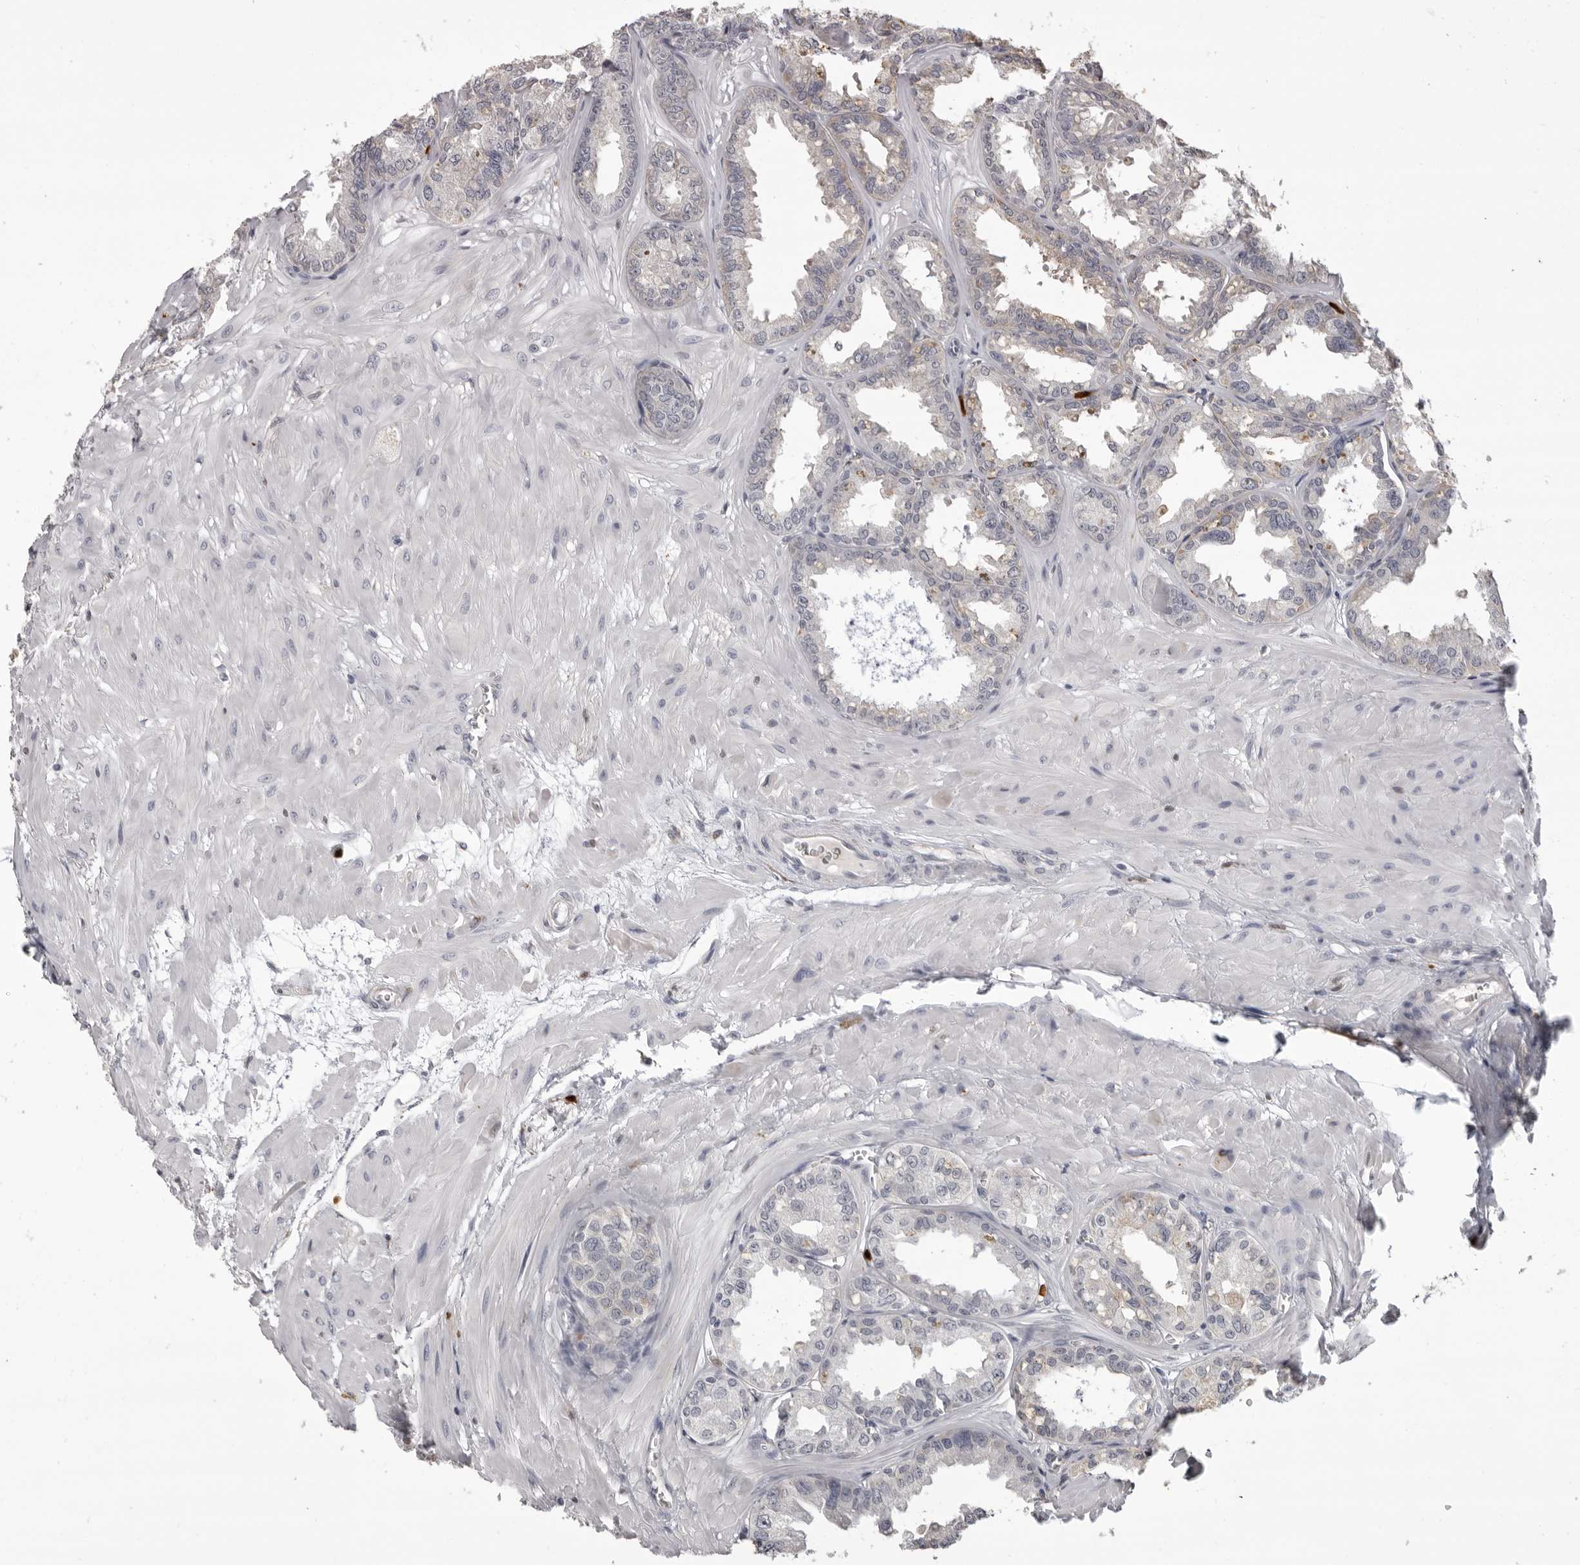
{"staining": {"intensity": "weak", "quantity": "<25%", "location": "cytoplasmic/membranous"}, "tissue": "seminal vesicle", "cell_type": "Glandular cells", "image_type": "normal", "snomed": [{"axis": "morphology", "description": "Normal tissue, NOS"}, {"axis": "topography", "description": "Prostate"}, {"axis": "topography", "description": "Seminal veicle"}], "caption": "IHC of benign seminal vesicle exhibits no positivity in glandular cells.", "gene": "IL31", "patient": {"sex": "male", "age": 51}}